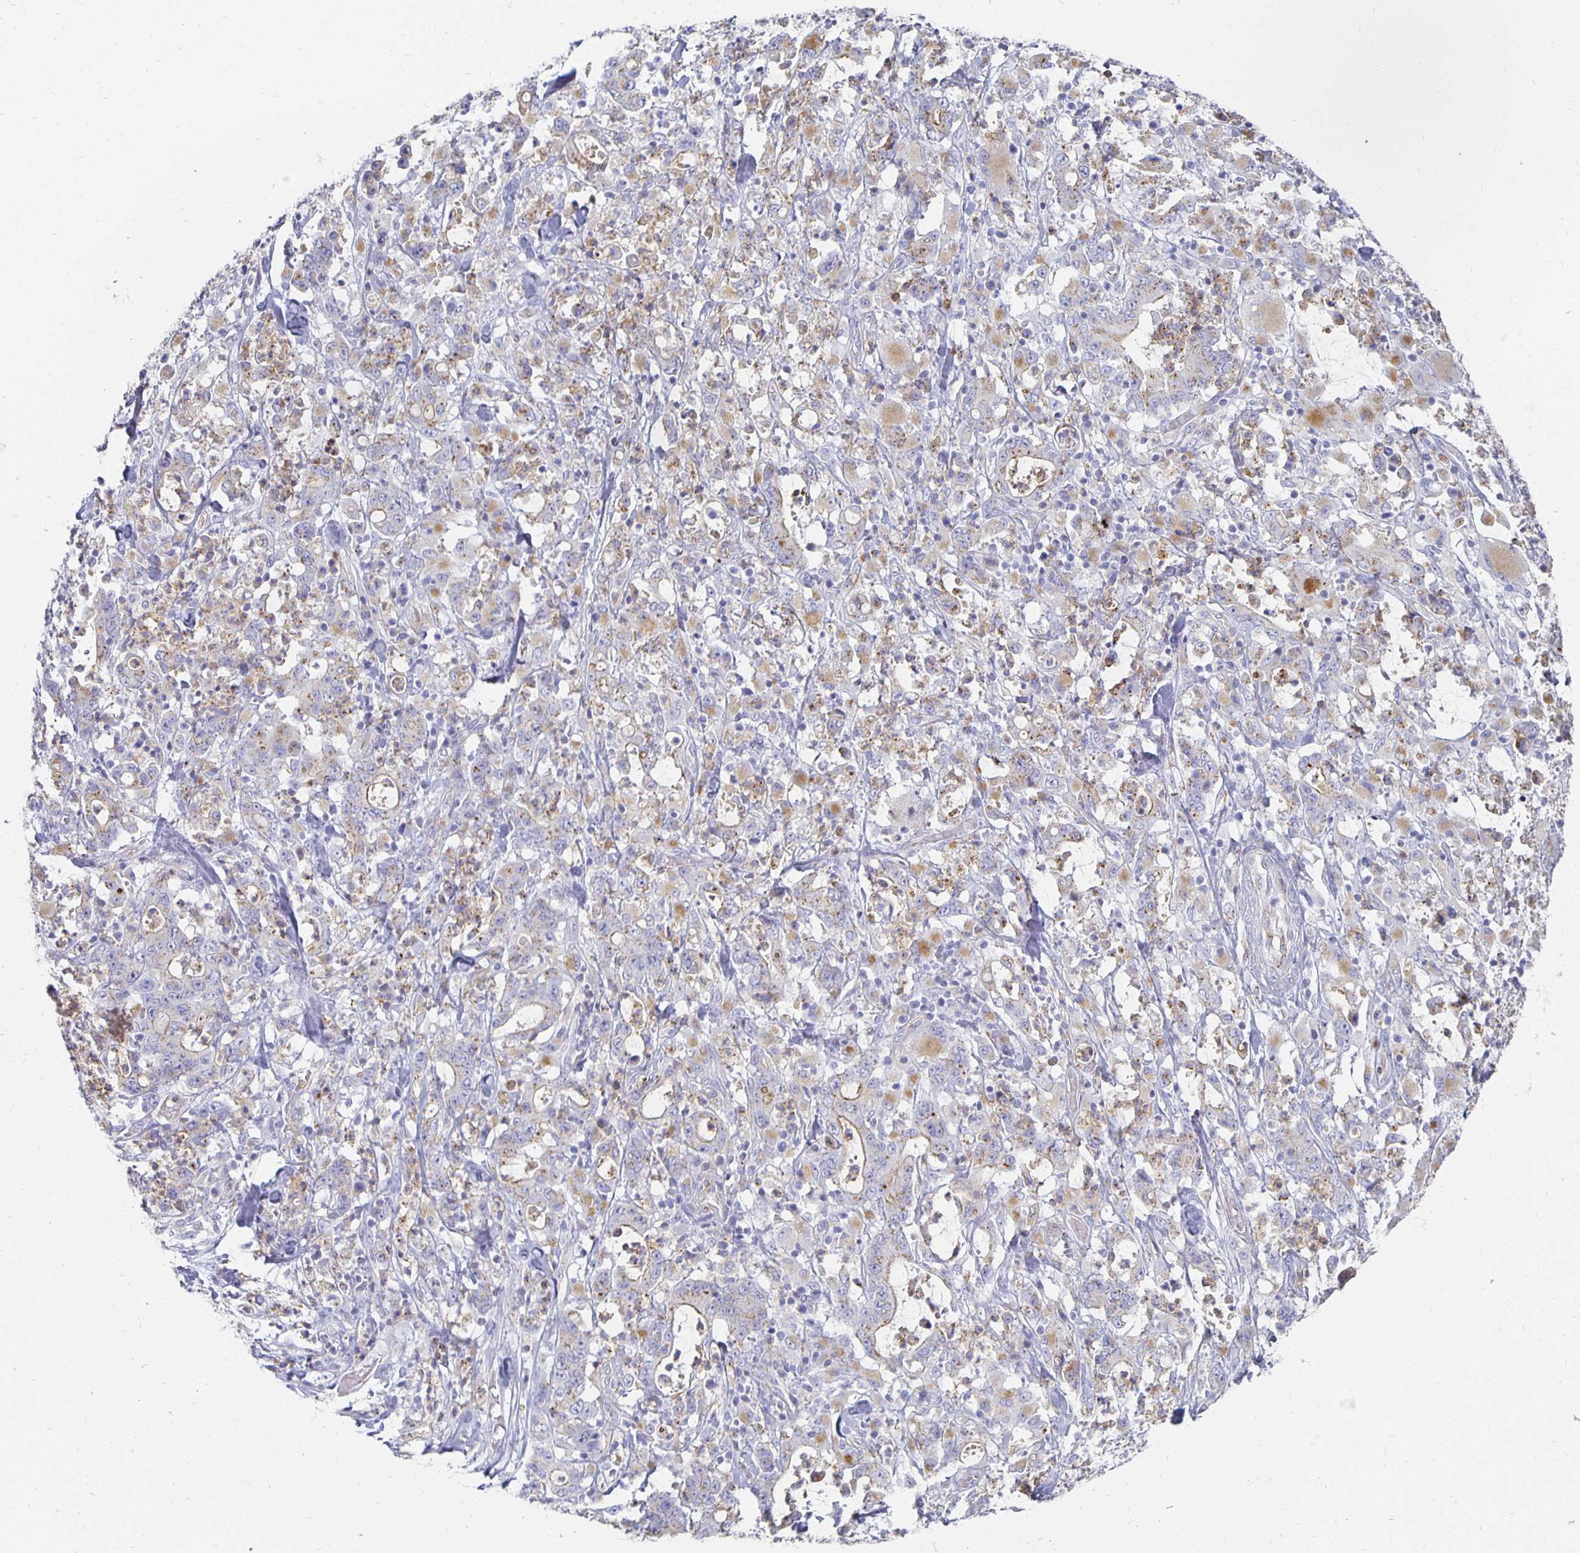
{"staining": {"intensity": "moderate", "quantity": "25%-75%", "location": "cytoplasmic/membranous"}, "tissue": "stomach cancer", "cell_type": "Tumor cells", "image_type": "cancer", "snomed": [{"axis": "morphology", "description": "Adenocarcinoma, NOS"}, {"axis": "topography", "description": "Stomach, upper"}], "caption": "Immunohistochemistry (DAB (3,3'-diaminobenzidine)) staining of adenocarcinoma (stomach) reveals moderate cytoplasmic/membranous protein staining in about 25%-75% of tumor cells.", "gene": "TAAR1", "patient": {"sex": "male", "age": 68}}